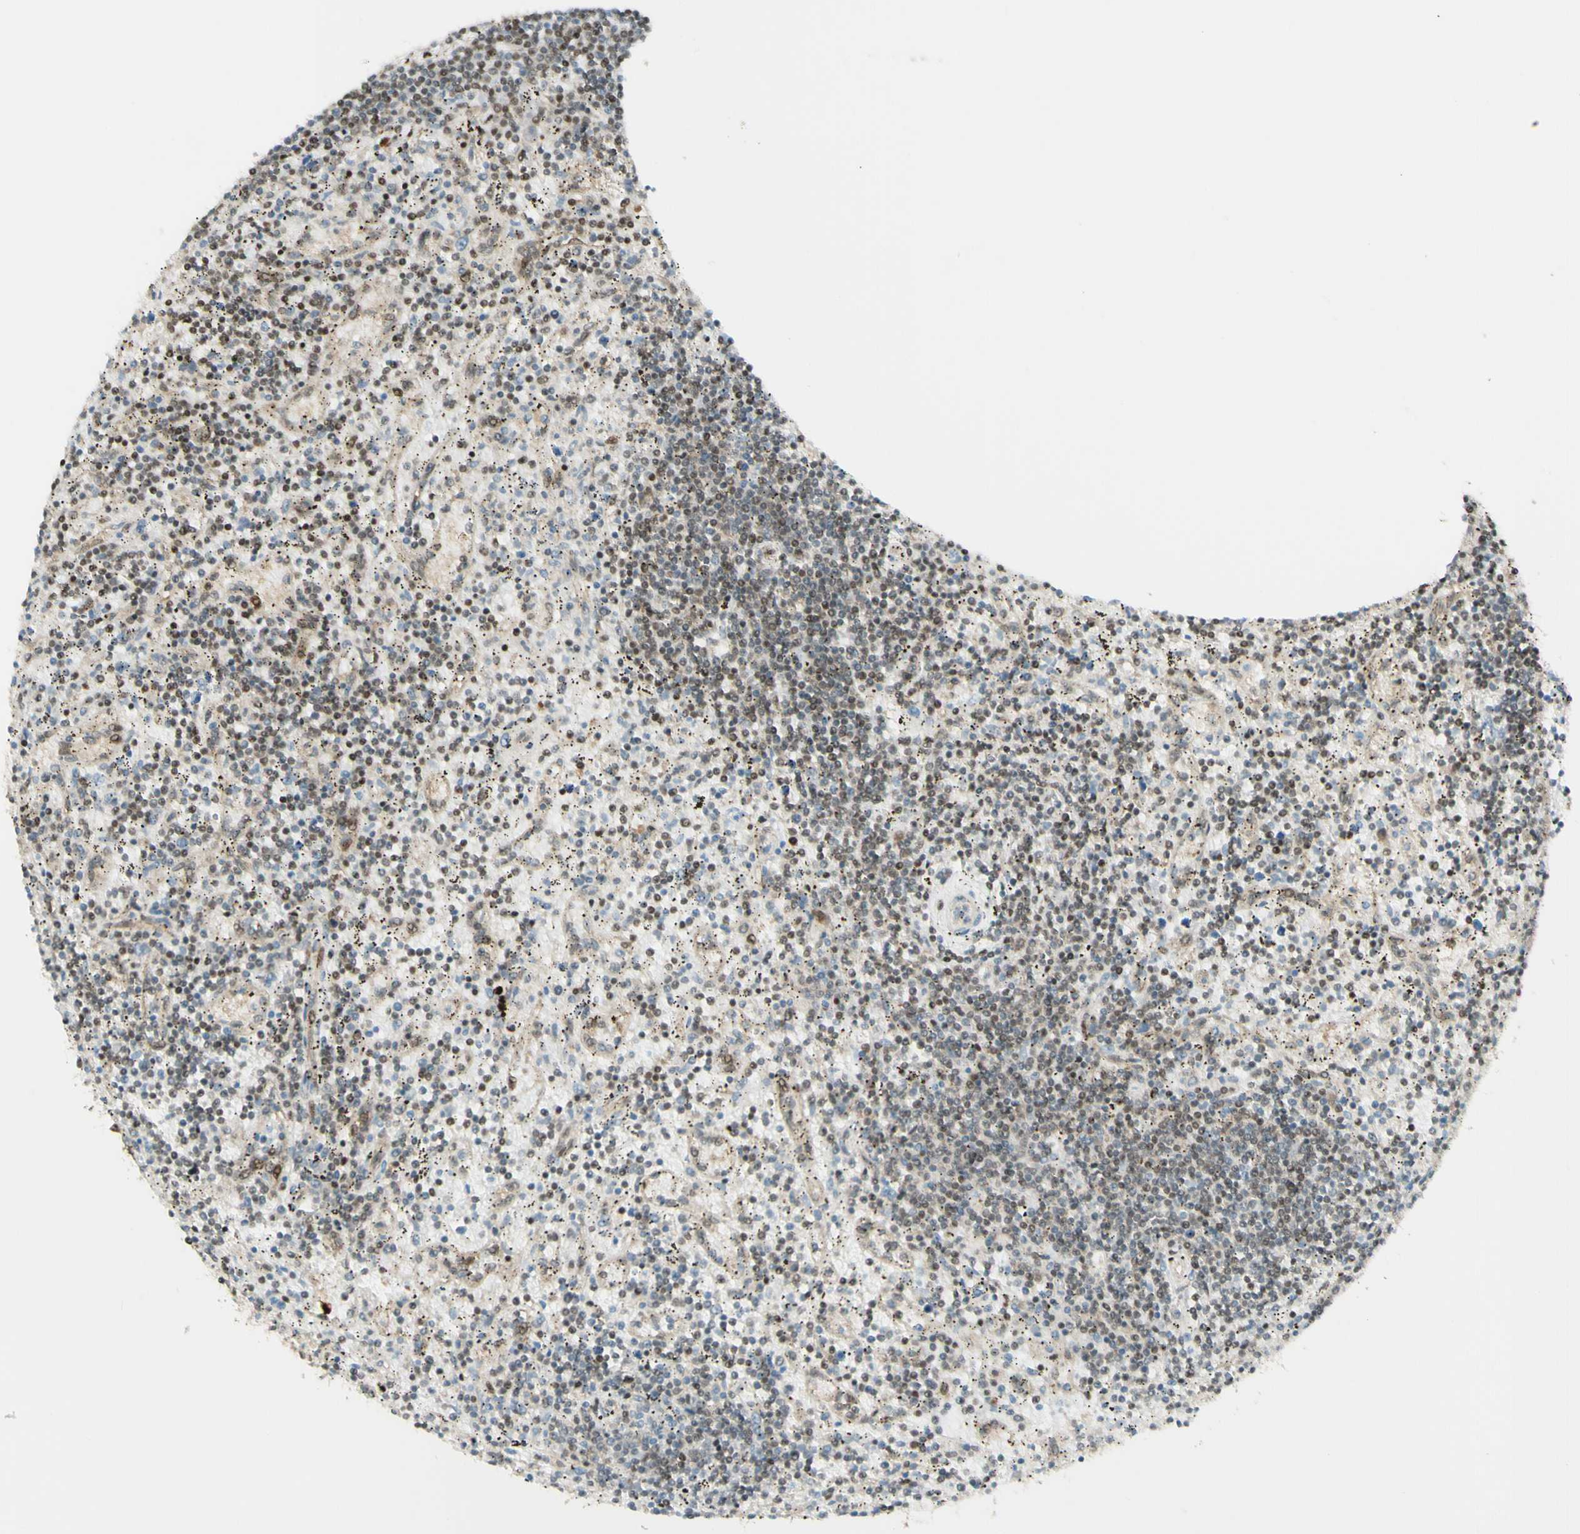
{"staining": {"intensity": "moderate", "quantity": "25%-75%", "location": "nuclear"}, "tissue": "lymphoma", "cell_type": "Tumor cells", "image_type": "cancer", "snomed": [{"axis": "morphology", "description": "Malignant lymphoma, non-Hodgkin's type, Low grade"}, {"axis": "topography", "description": "Spleen"}], "caption": "Protein expression analysis of human malignant lymphoma, non-Hodgkin's type (low-grade) reveals moderate nuclear positivity in about 25%-75% of tumor cells.", "gene": "ZMYM6", "patient": {"sex": "male", "age": 76}}